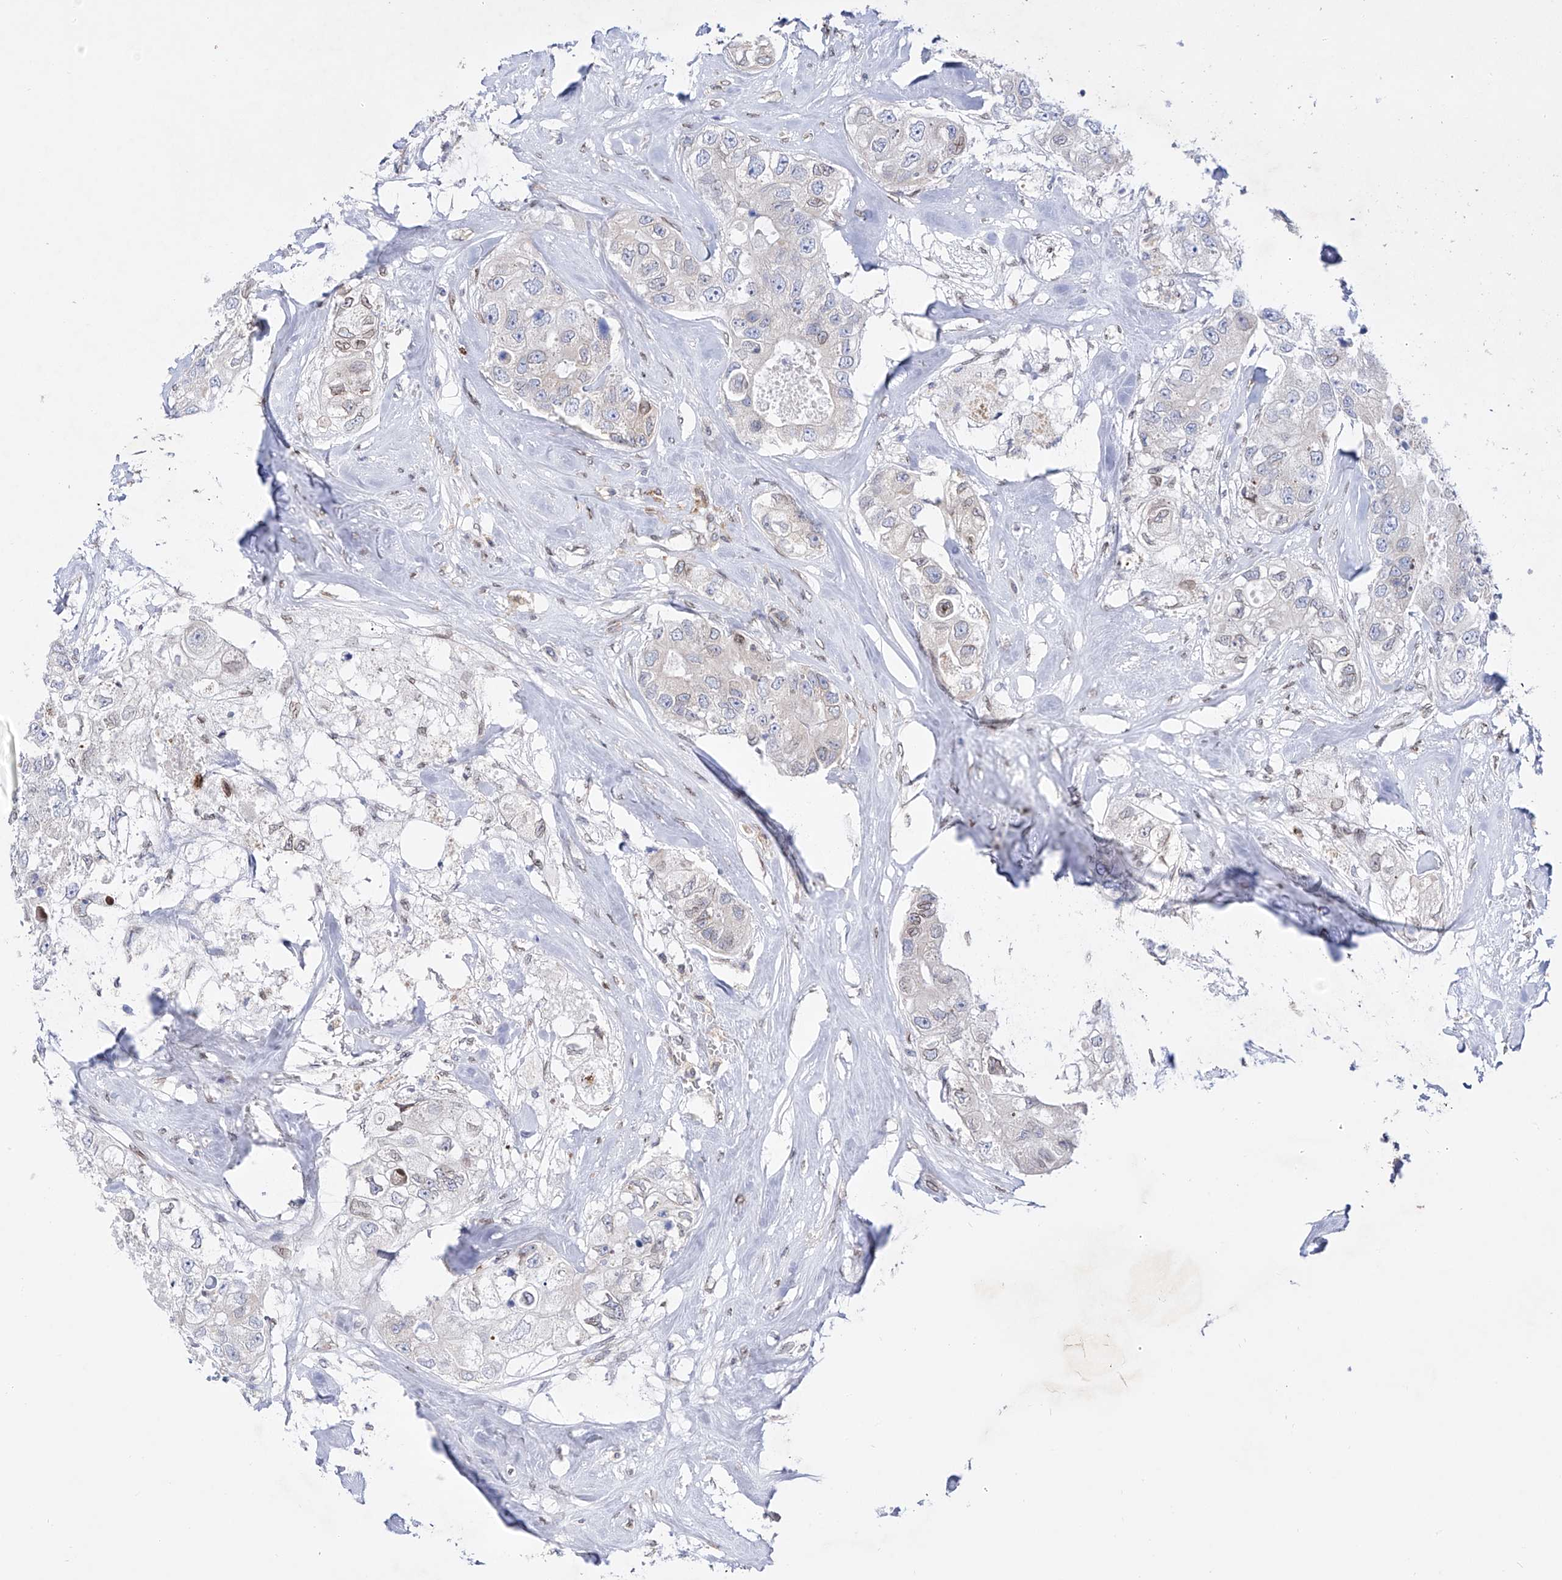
{"staining": {"intensity": "negative", "quantity": "none", "location": "none"}, "tissue": "breast cancer", "cell_type": "Tumor cells", "image_type": "cancer", "snomed": [{"axis": "morphology", "description": "Duct carcinoma"}, {"axis": "topography", "description": "Breast"}], "caption": "Immunohistochemistry (IHC) micrograph of neoplastic tissue: human breast cancer stained with DAB demonstrates no significant protein expression in tumor cells. (Brightfield microscopy of DAB (3,3'-diaminobenzidine) IHC at high magnification).", "gene": "LCLAT1", "patient": {"sex": "female", "age": 62}}